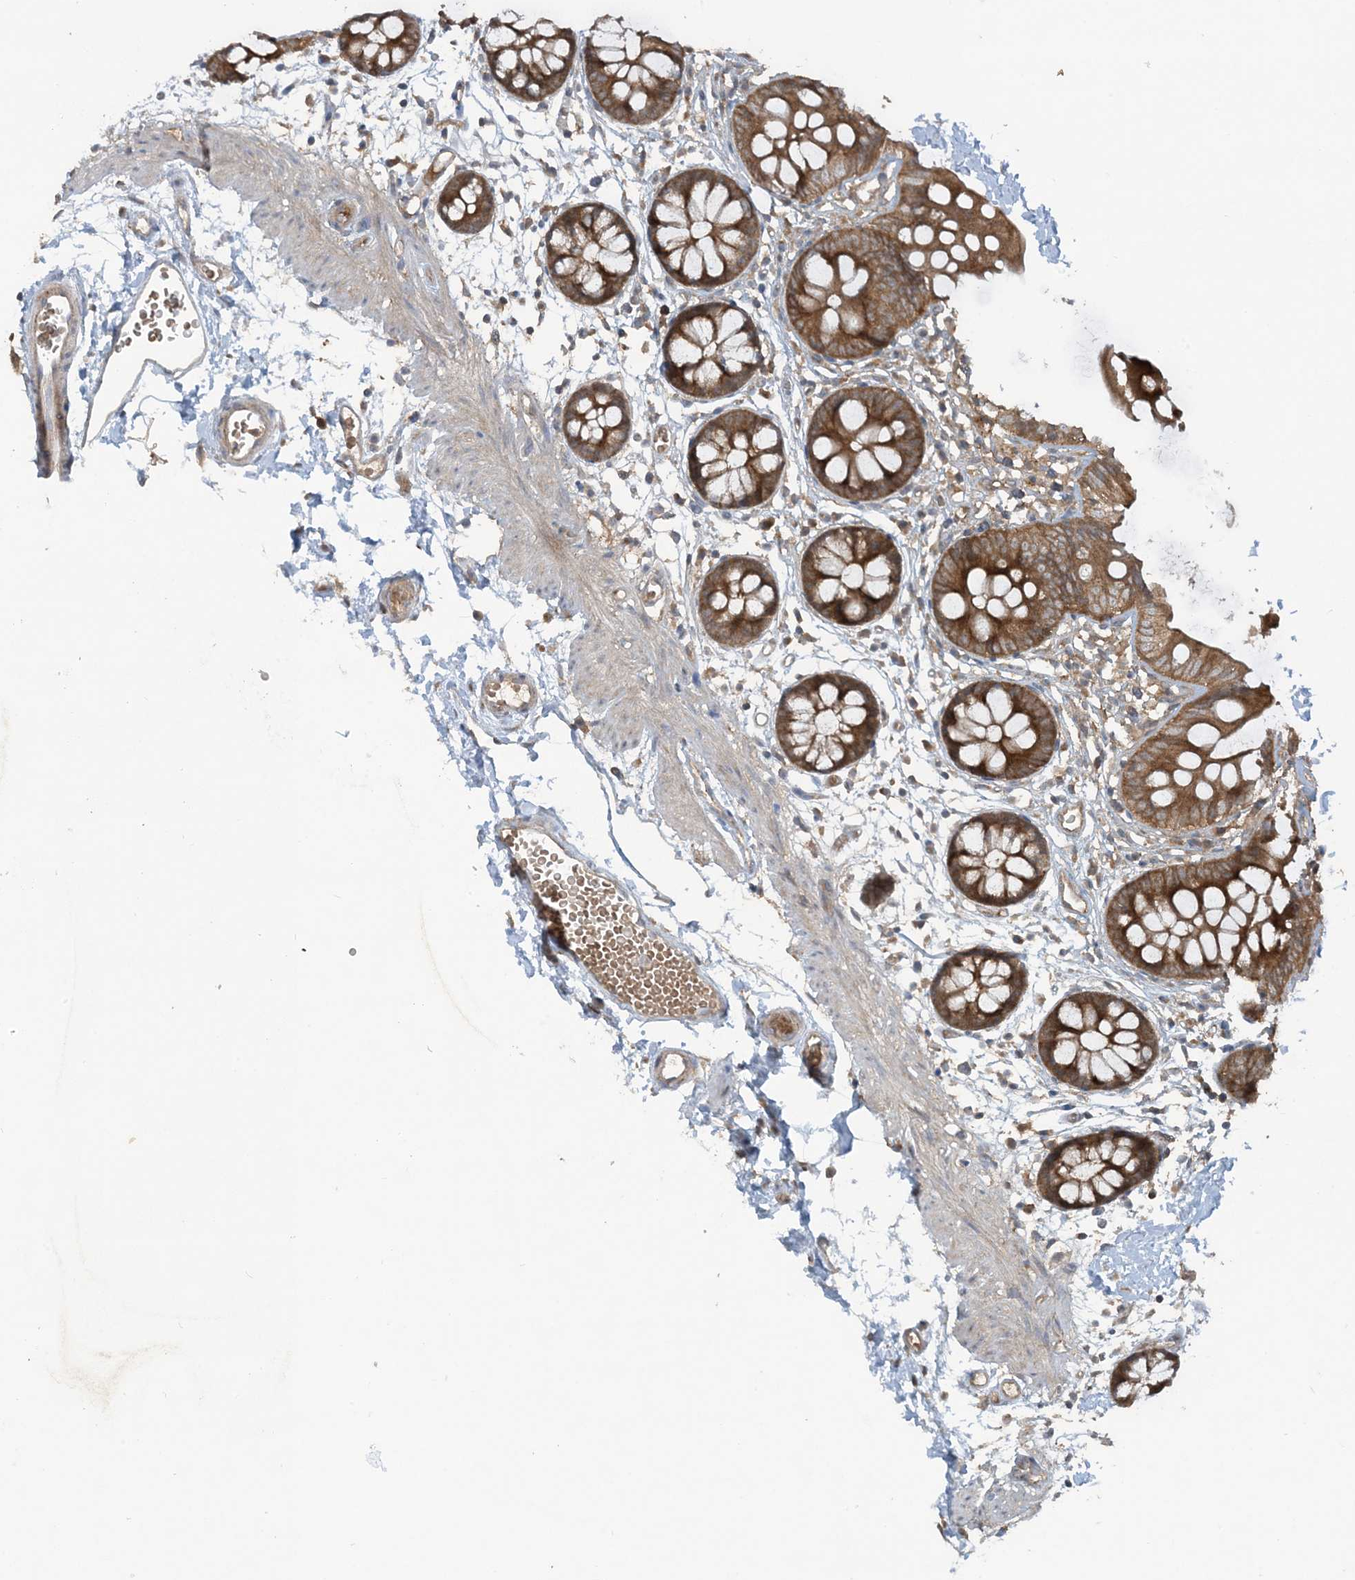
{"staining": {"intensity": "moderate", "quantity": ">75%", "location": "cytoplasmic/membranous"}, "tissue": "colon", "cell_type": "Endothelial cells", "image_type": "normal", "snomed": [{"axis": "morphology", "description": "Normal tissue, NOS"}, {"axis": "topography", "description": "Colon"}], "caption": "IHC photomicrograph of benign colon stained for a protein (brown), which exhibits medium levels of moderate cytoplasmic/membranous positivity in about >75% of endothelial cells.", "gene": "STAM2", "patient": {"sex": "male", "age": 56}}